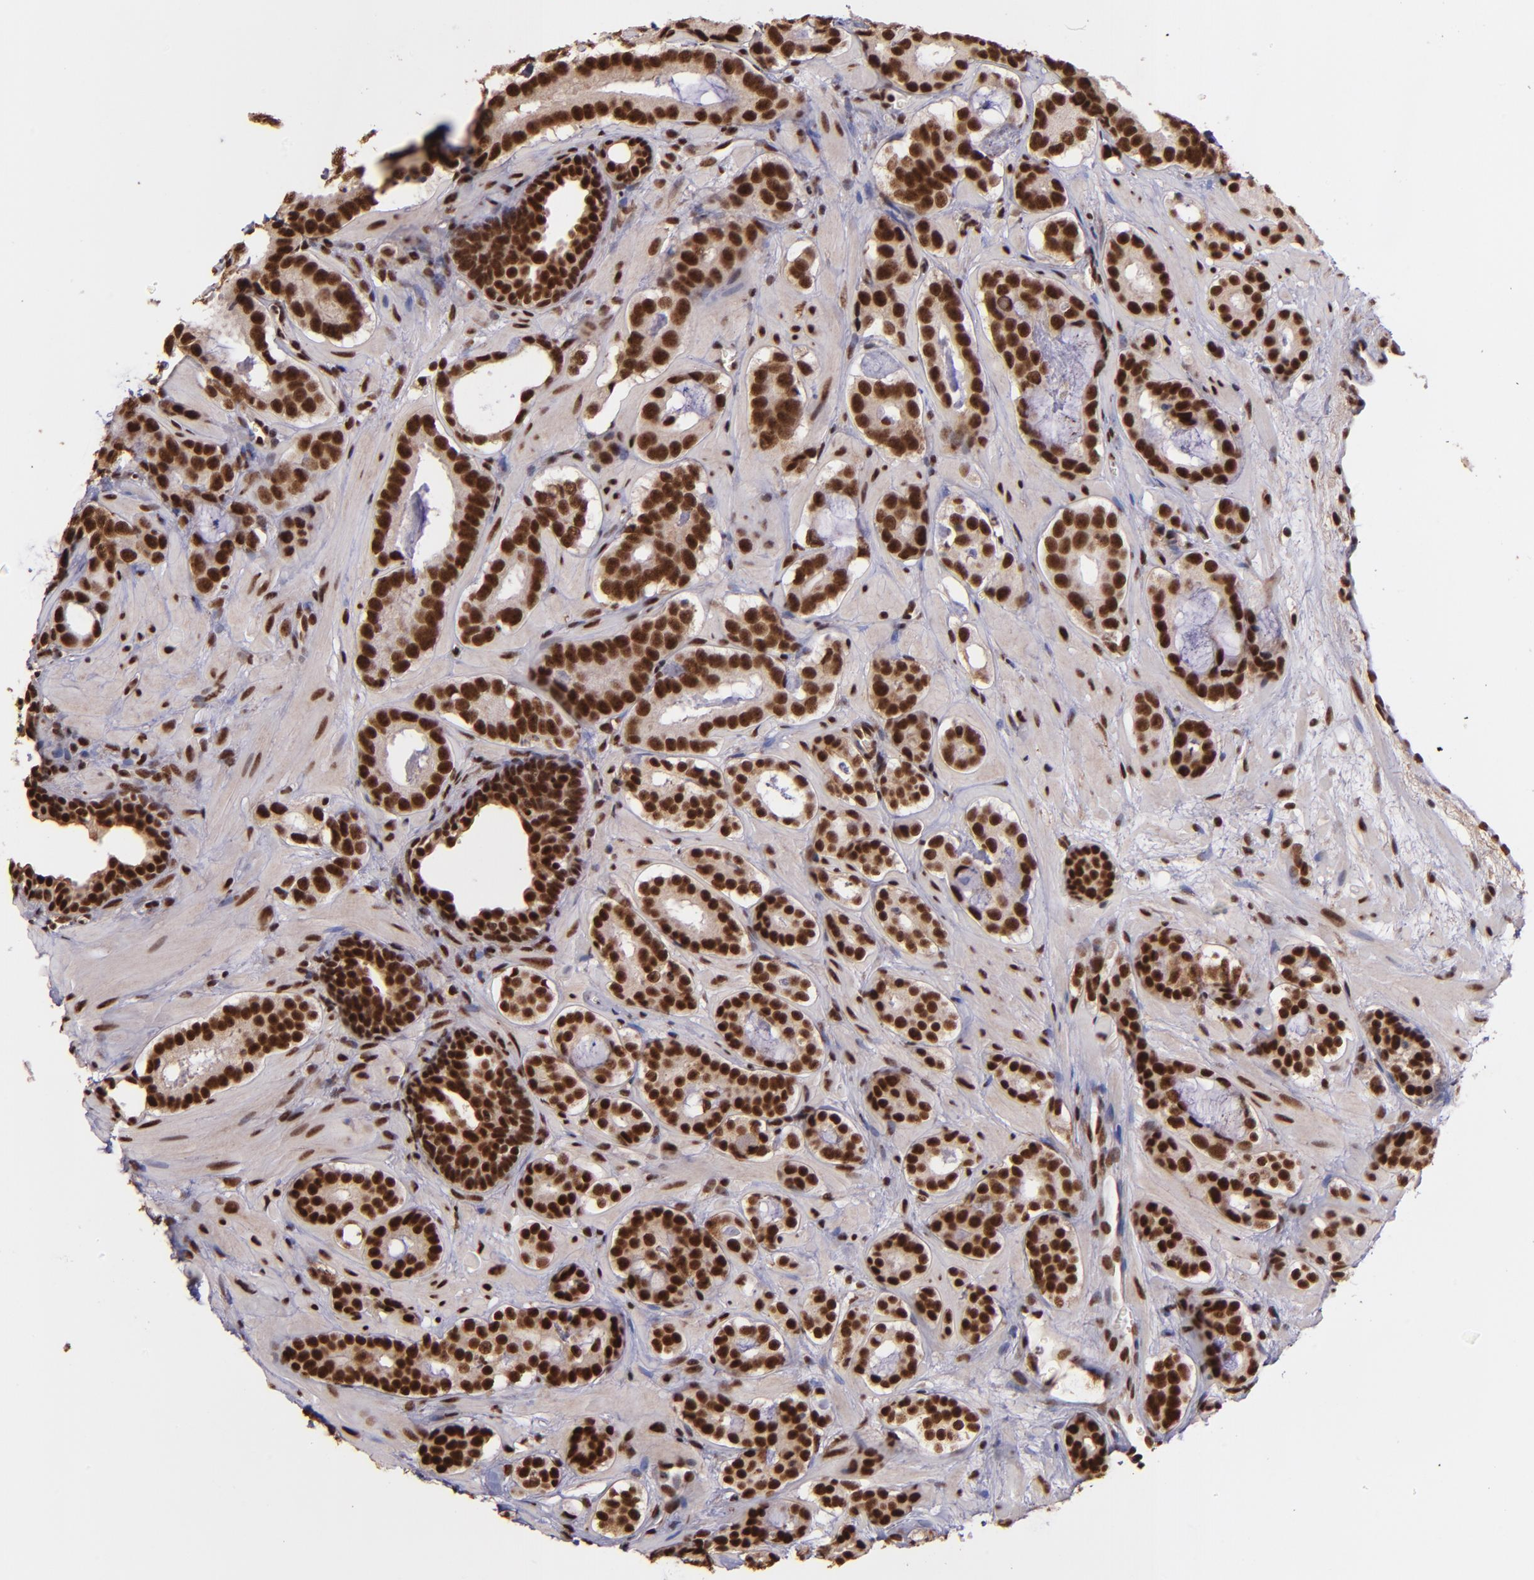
{"staining": {"intensity": "strong", "quantity": ">75%", "location": "cytoplasmic/membranous,nuclear"}, "tissue": "prostate cancer", "cell_type": "Tumor cells", "image_type": "cancer", "snomed": [{"axis": "morphology", "description": "Adenocarcinoma, Low grade"}, {"axis": "topography", "description": "Prostate"}], "caption": "The micrograph shows staining of prostate cancer (adenocarcinoma (low-grade)), revealing strong cytoplasmic/membranous and nuclear protein positivity (brown color) within tumor cells.", "gene": "PQBP1", "patient": {"sex": "male", "age": 57}}